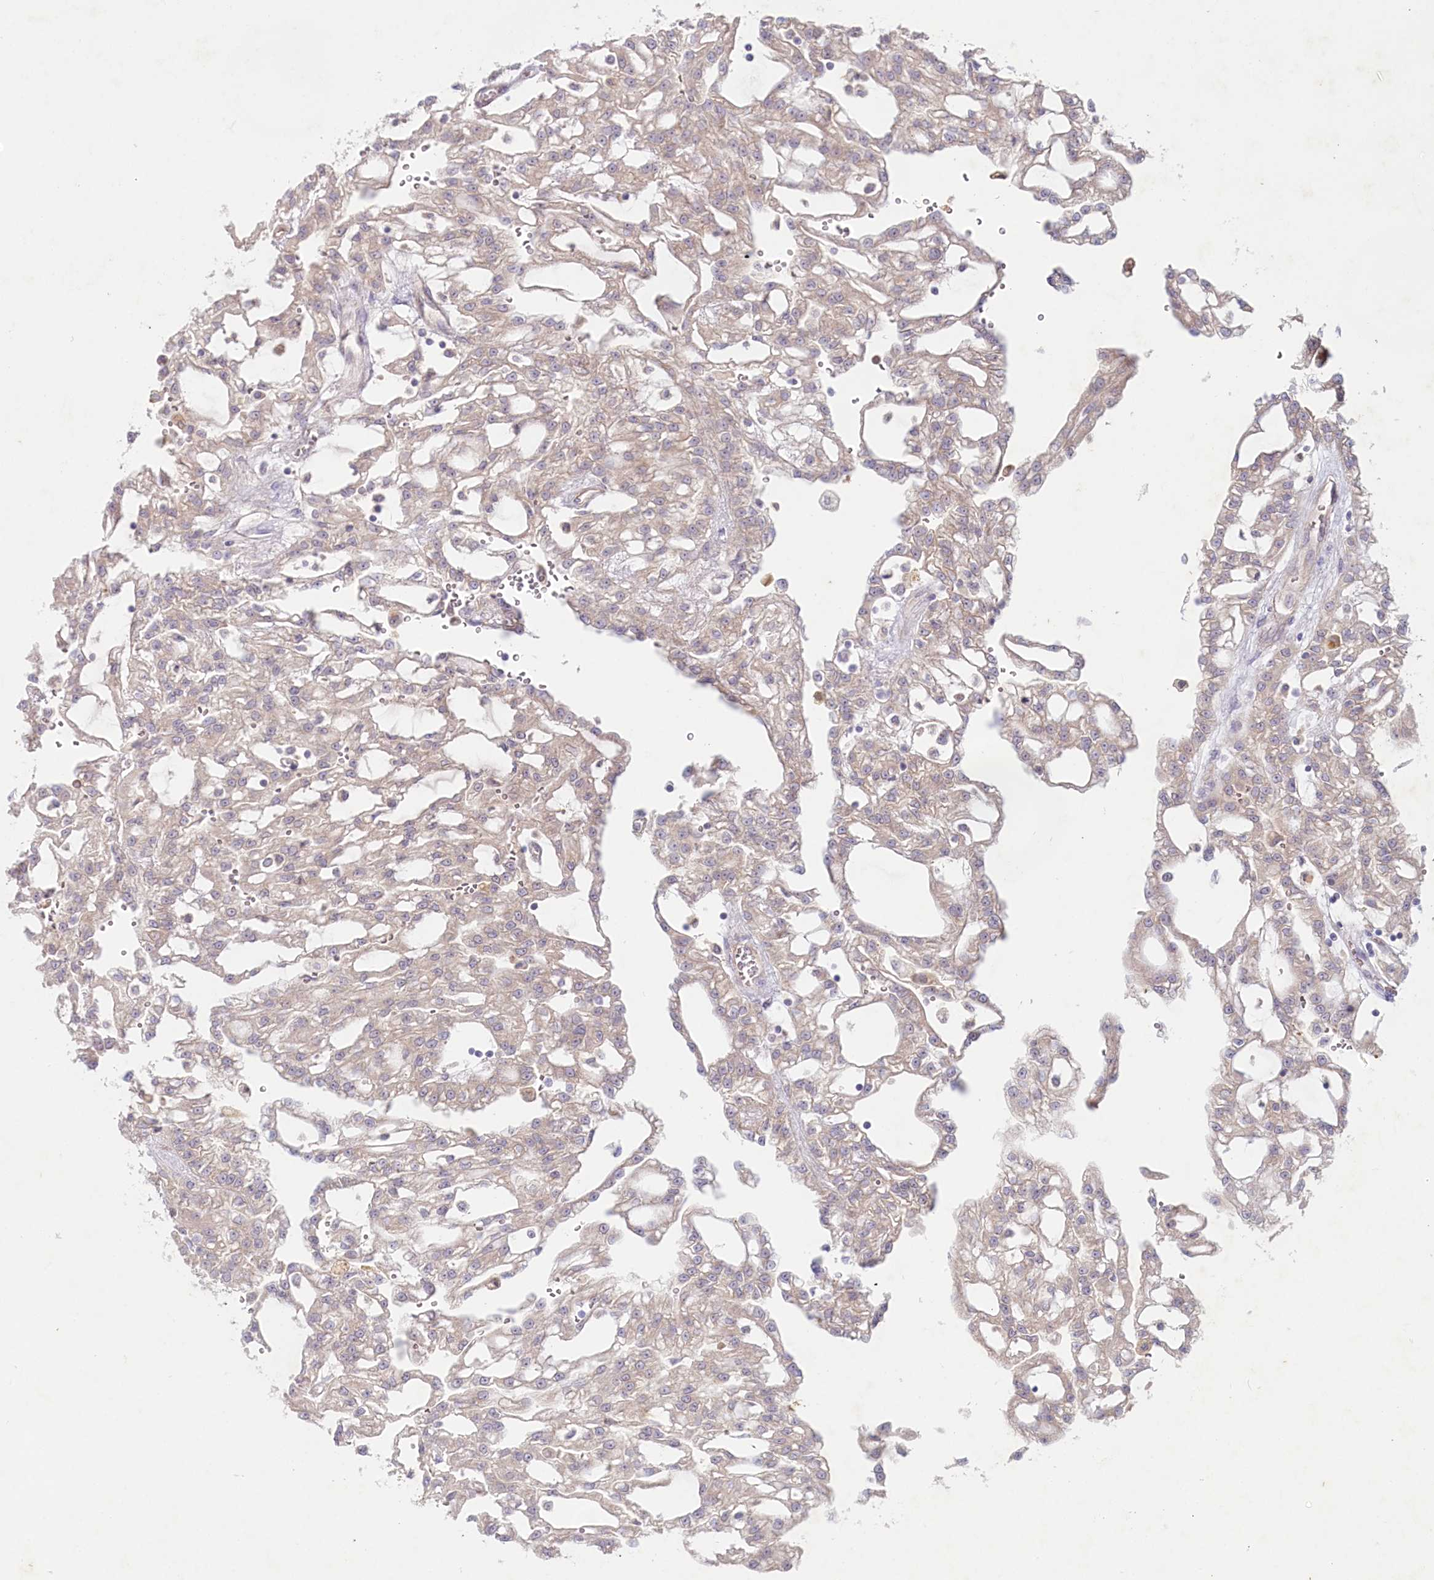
{"staining": {"intensity": "weak", "quantity": "<25%", "location": "cytoplasmic/membranous"}, "tissue": "renal cancer", "cell_type": "Tumor cells", "image_type": "cancer", "snomed": [{"axis": "morphology", "description": "Adenocarcinoma, NOS"}, {"axis": "topography", "description": "Kidney"}], "caption": "Micrograph shows no significant protein expression in tumor cells of renal cancer (adenocarcinoma).", "gene": "TNIP1", "patient": {"sex": "male", "age": 63}}